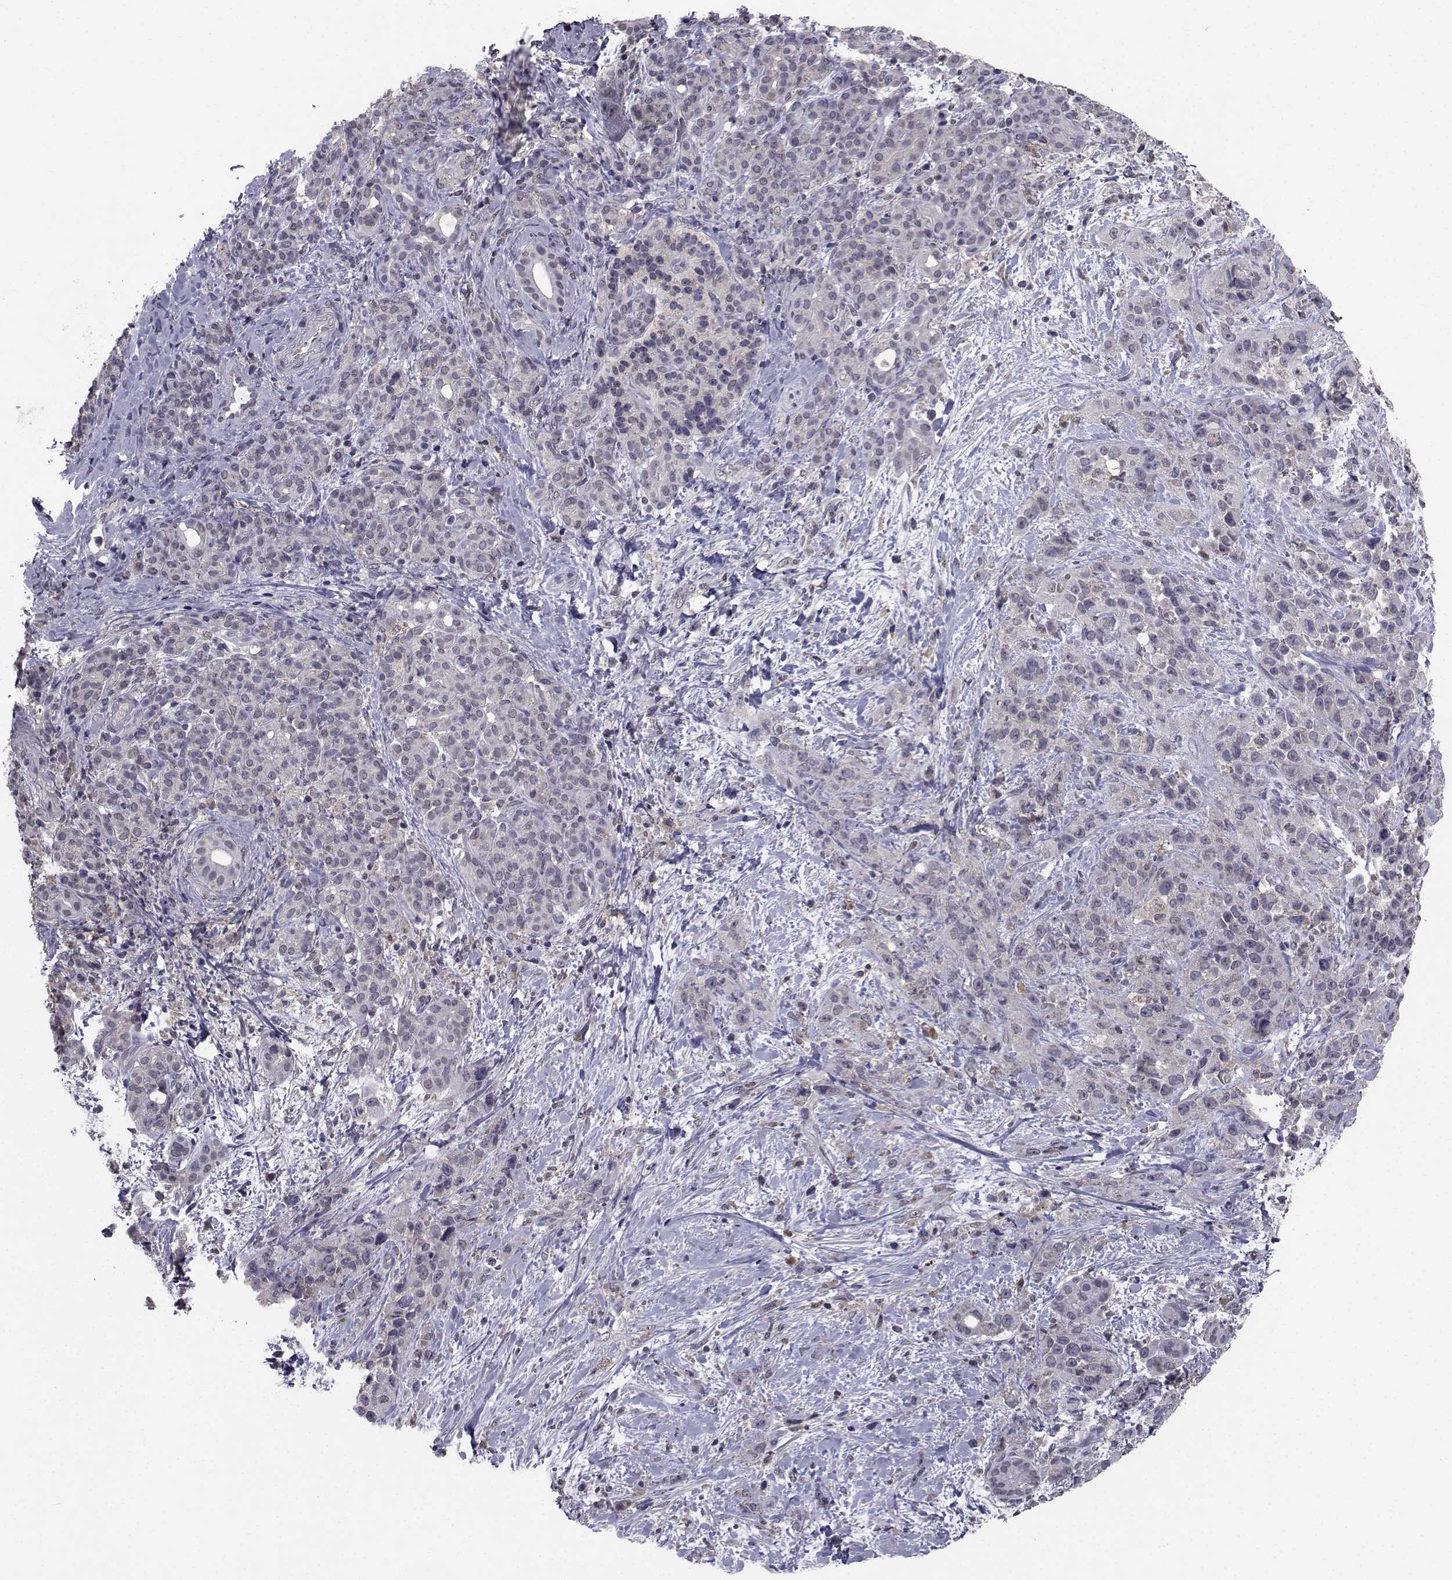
{"staining": {"intensity": "negative", "quantity": "none", "location": "none"}, "tissue": "pancreatic cancer", "cell_type": "Tumor cells", "image_type": "cancer", "snomed": [{"axis": "morphology", "description": "Adenocarcinoma, NOS"}, {"axis": "topography", "description": "Pancreas"}], "caption": "Pancreatic cancer (adenocarcinoma) was stained to show a protein in brown. There is no significant staining in tumor cells. (DAB (3,3'-diaminobenzidine) IHC with hematoxylin counter stain).", "gene": "CYP2S1", "patient": {"sex": "male", "age": 44}}